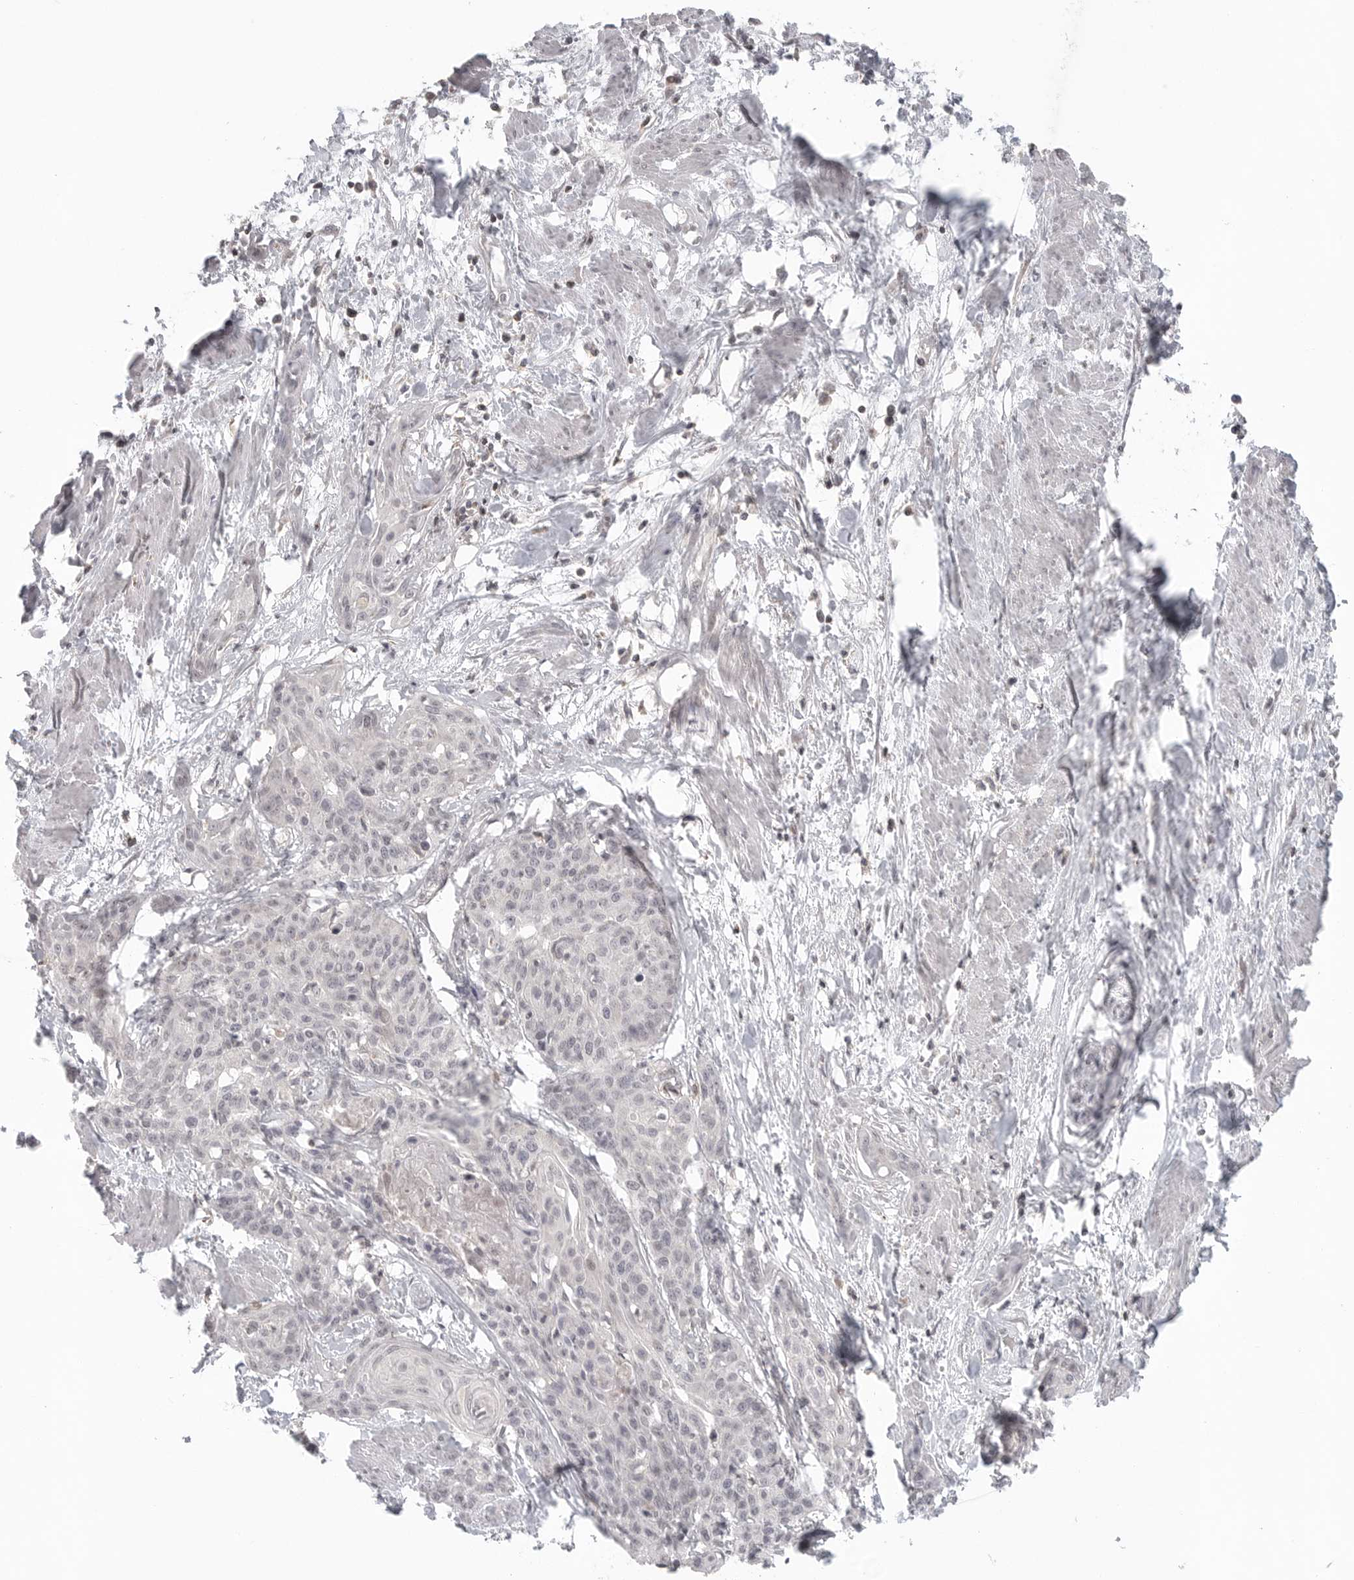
{"staining": {"intensity": "negative", "quantity": "none", "location": "none"}, "tissue": "cervical cancer", "cell_type": "Tumor cells", "image_type": "cancer", "snomed": [{"axis": "morphology", "description": "Squamous cell carcinoma, NOS"}, {"axis": "topography", "description": "Cervix"}], "caption": "IHC photomicrograph of human cervical cancer stained for a protein (brown), which reveals no expression in tumor cells. (DAB IHC, high magnification).", "gene": "SH3KBP1", "patient": {"sex": "female", "age": 57}}